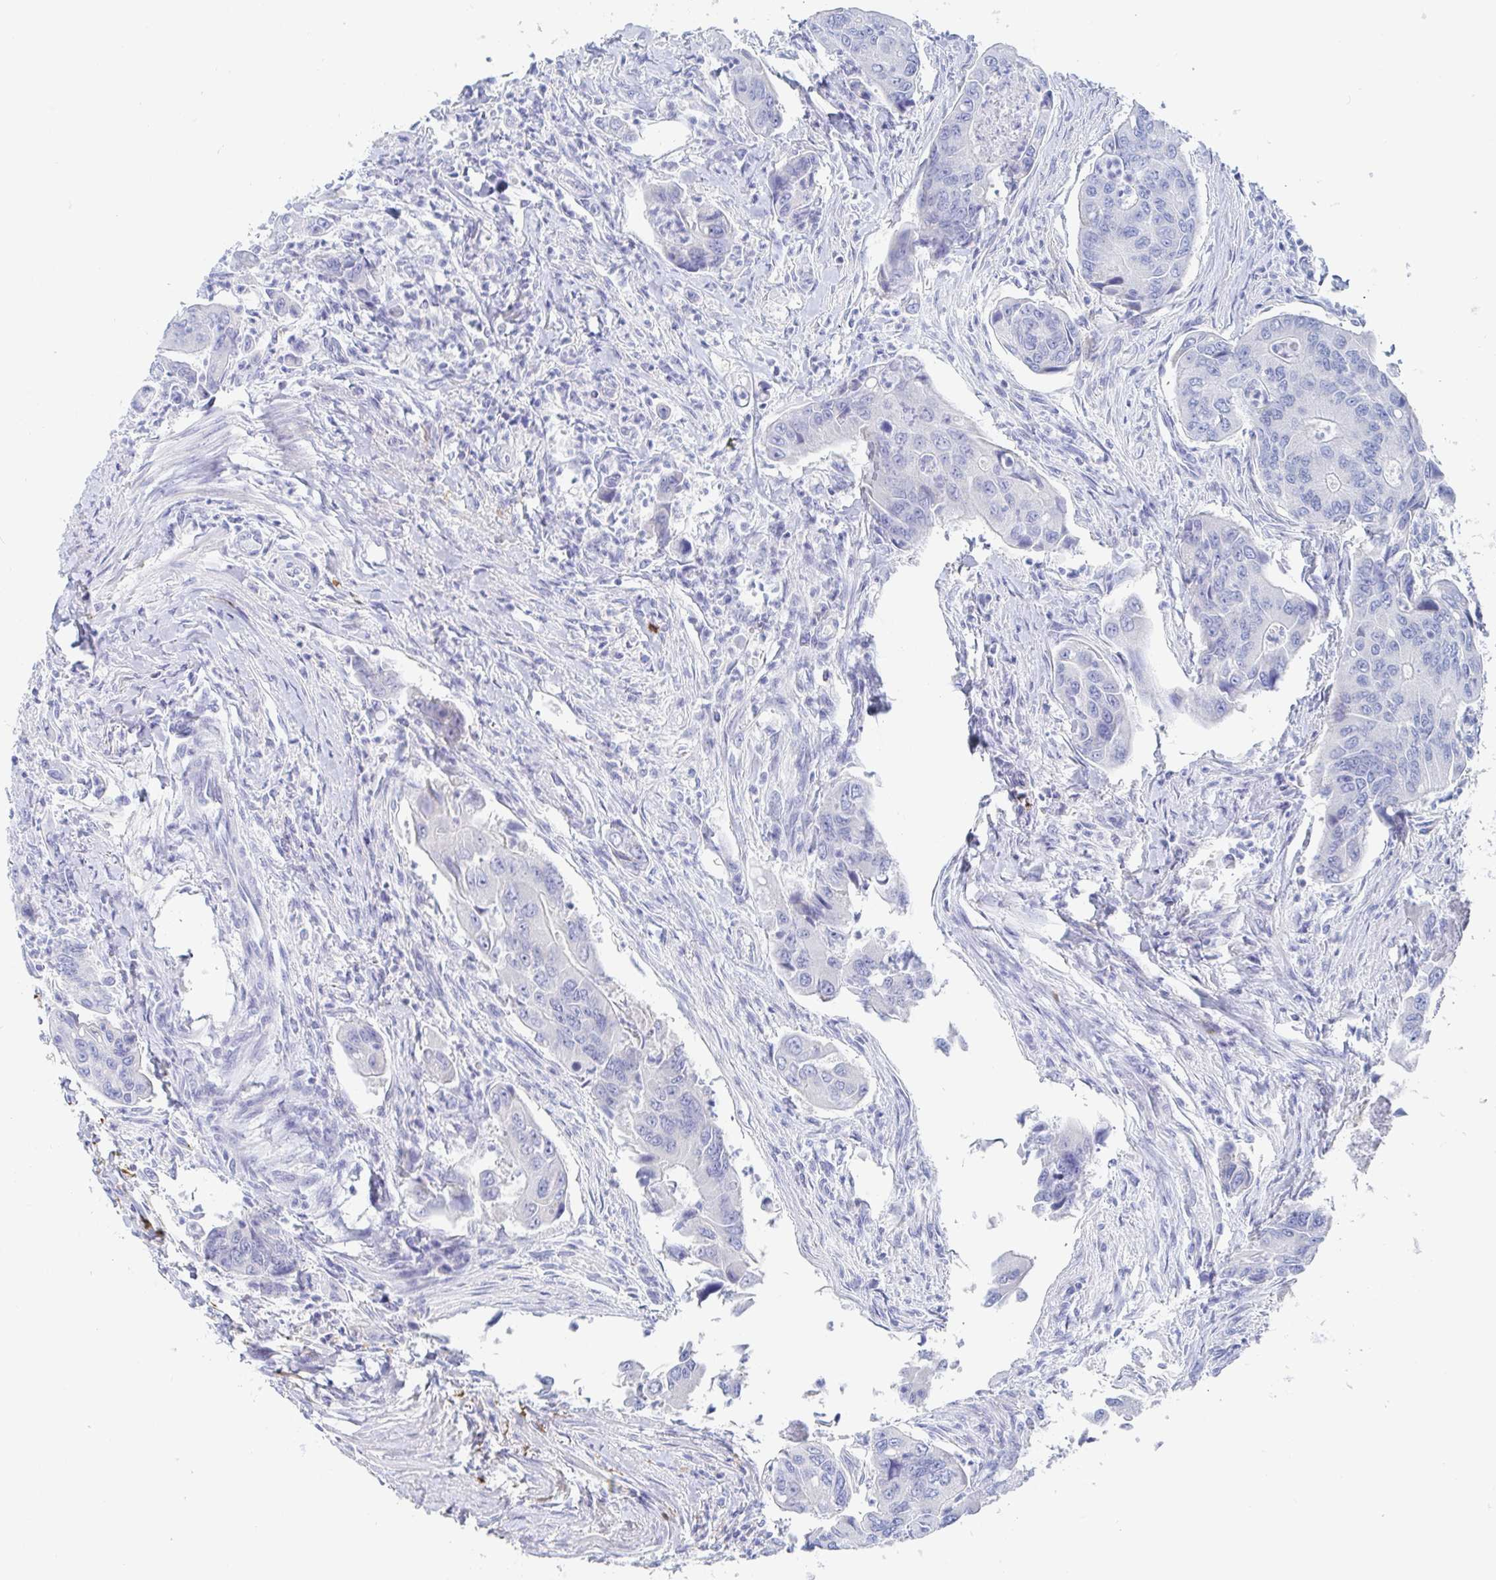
{"staining": {"intensity": "negative", "quantity": "none", "location": "none"}, "tissue": "colorectal cancer", "cell_type": "Tumor cells", "image_type": "cancer", "snomed": [{"axis": "morphology", "description": "Adenocarcinoma, NOS"}, {"axis": "topography", "description": "Colon"}], "caption": "Tumor cells show no significant staining in colorectal adenocarcinoma.", "gene": "OR2A4", "patient": {"sex": "female", "age": 67}}